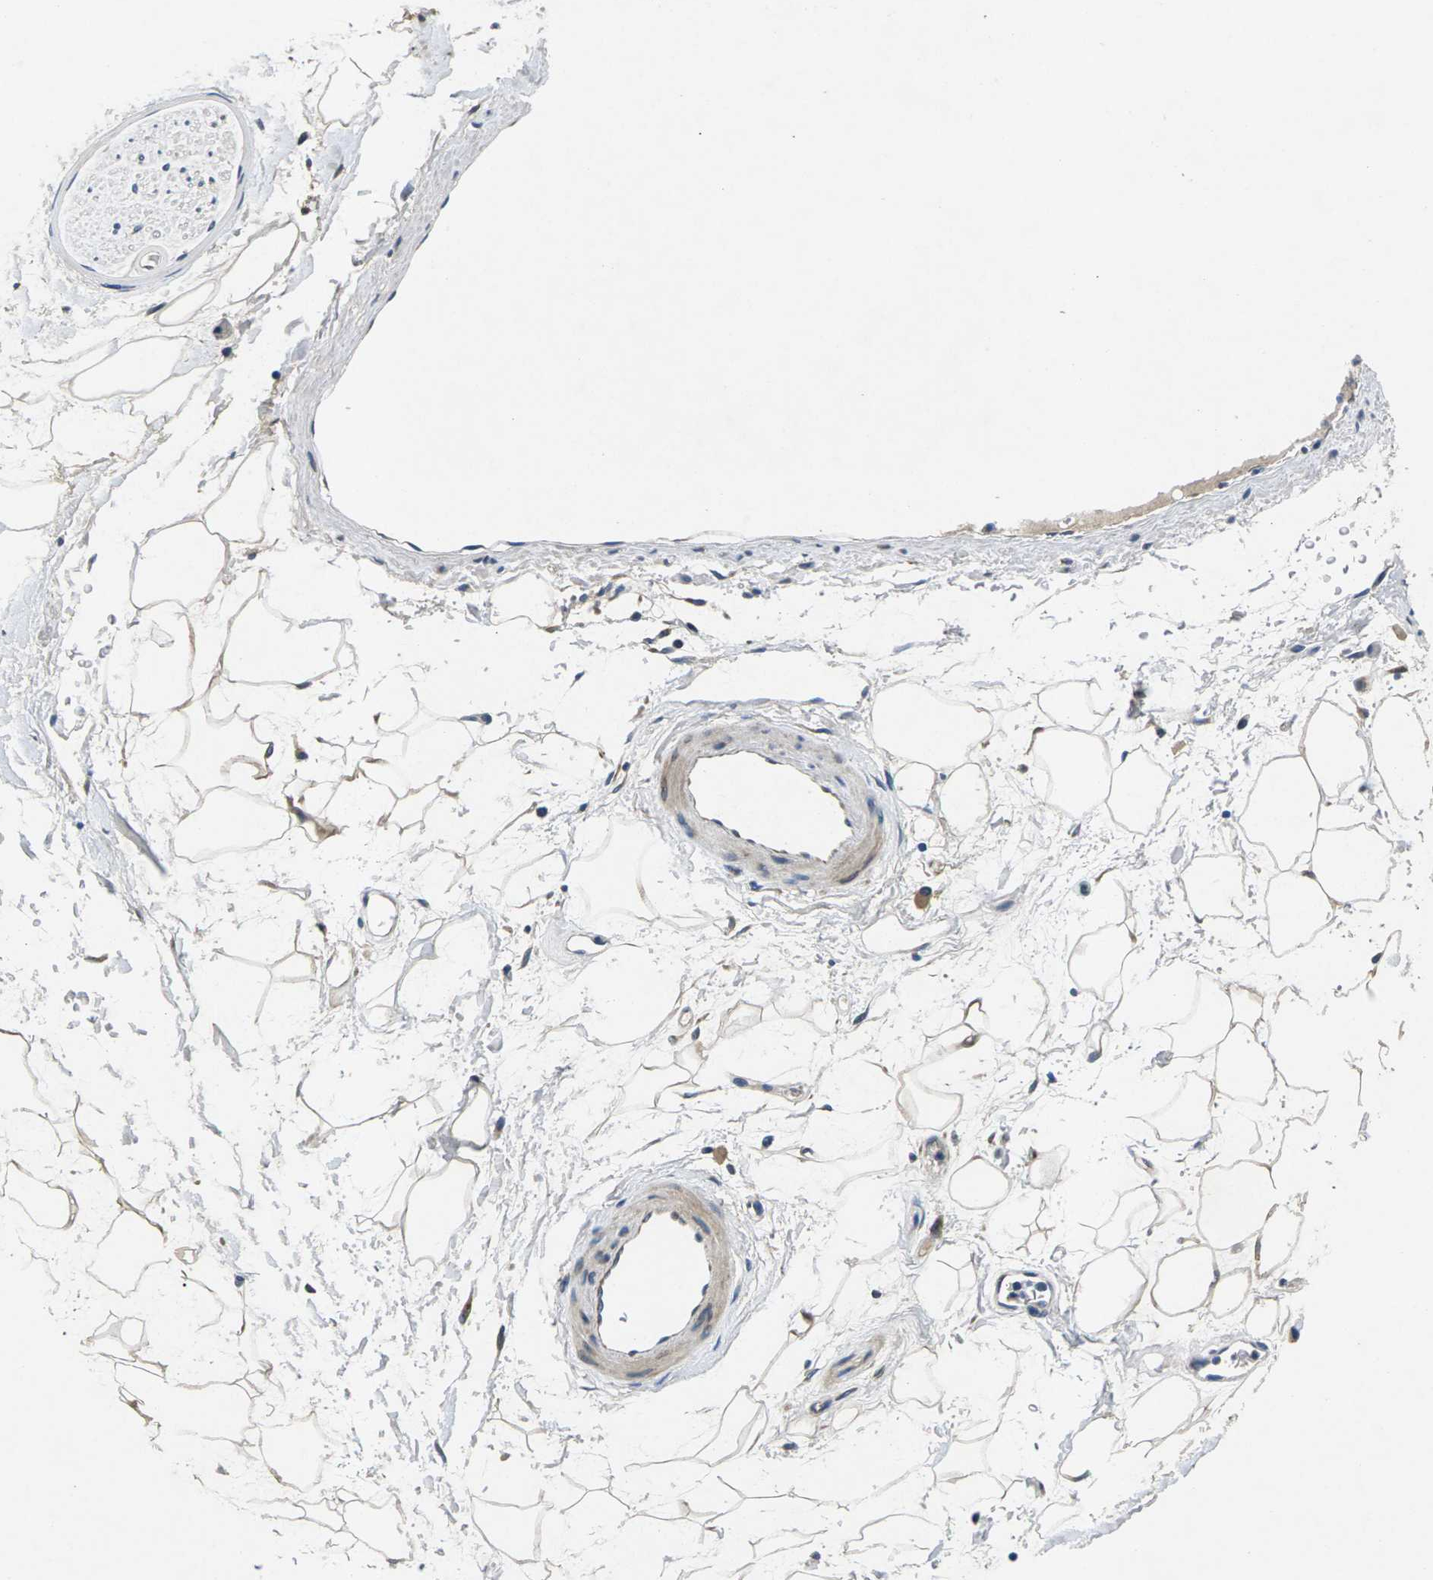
{"staining": {"intensity": "weak", "quantity": "25%-75%", "location": "cytoplasmic/membranous"}, "tissue": "adipose tissue", "cell_type": "Adipocytes", "image_type": "normal", "snomed": [{"axis": "morphology", "description": "Normal tissue, NOS"}, {"axis": "topography", "description": "Soft tissue"}], "caption": "About 25%-75% of adipocytes in normal adipose tissue display weak cytoplasmic/membranous protein positivity as visualized by brown immunohistochemical staining.", "gene": "ERGIC3", "patient": {"sex": "male", "age": 72}}